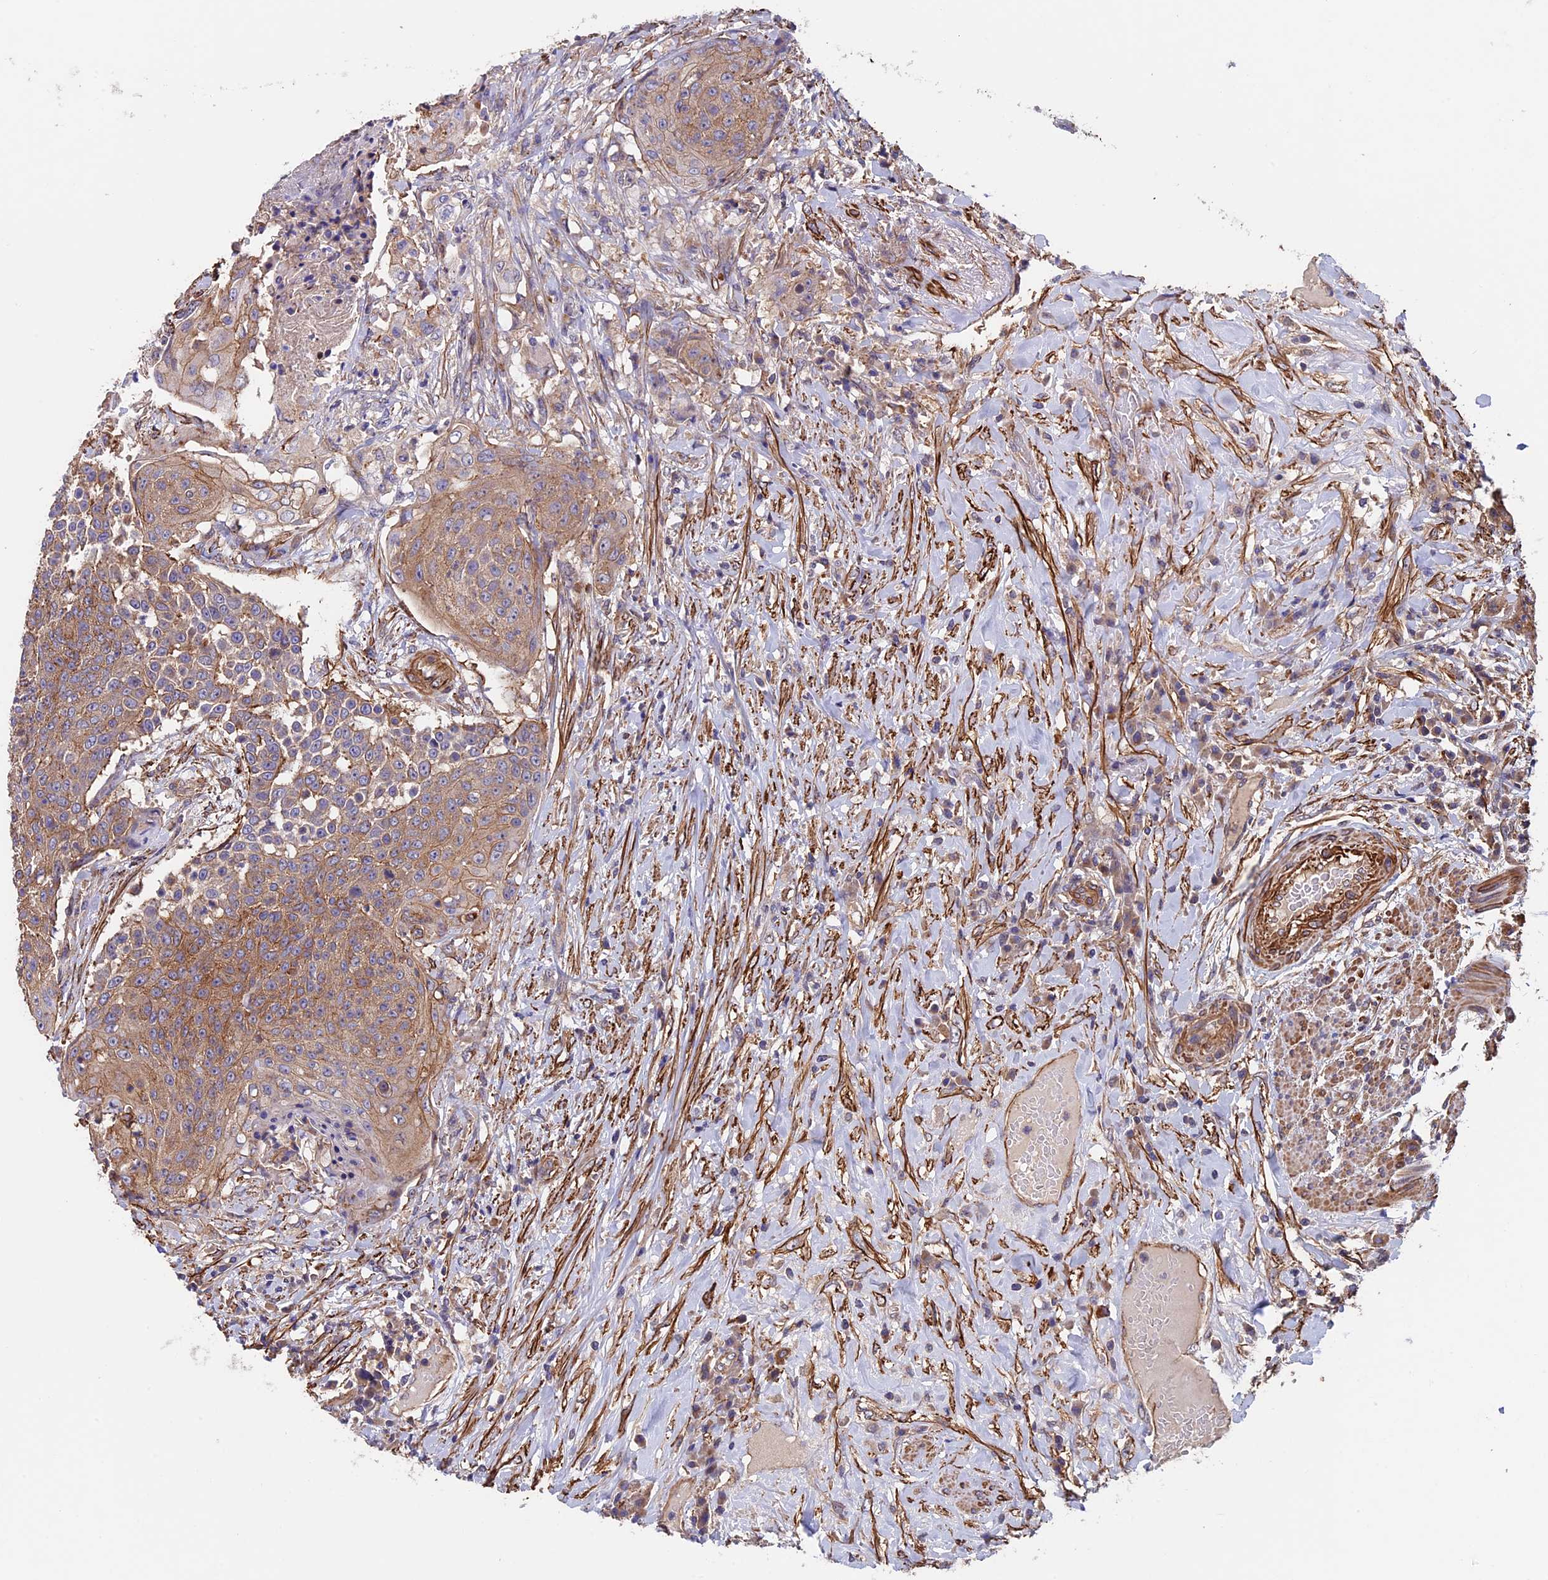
{"staining": {"intensity": "moderate", "quantity": "25%-75%", "location": "cytoplasmic/membranous"}, "tissue": "urothelial cancer", "cell_type": "Tumor cells", "image_type": "cancer", "snomed": [{"axis": "morphology", "description": "Urothelial carcinoma, High grade"}, {"axis": "topography", "description": "Urinary bladder"}], "caption": "Tumor cells exhibit medium levels of moderate cytoplasmic/membranous staining in about 25%-75% of cells in urothelial cancer. Nuclei are stained in blue.", "gene": "SLC9A5", "patient": {"sex": "female", "age": 63}}